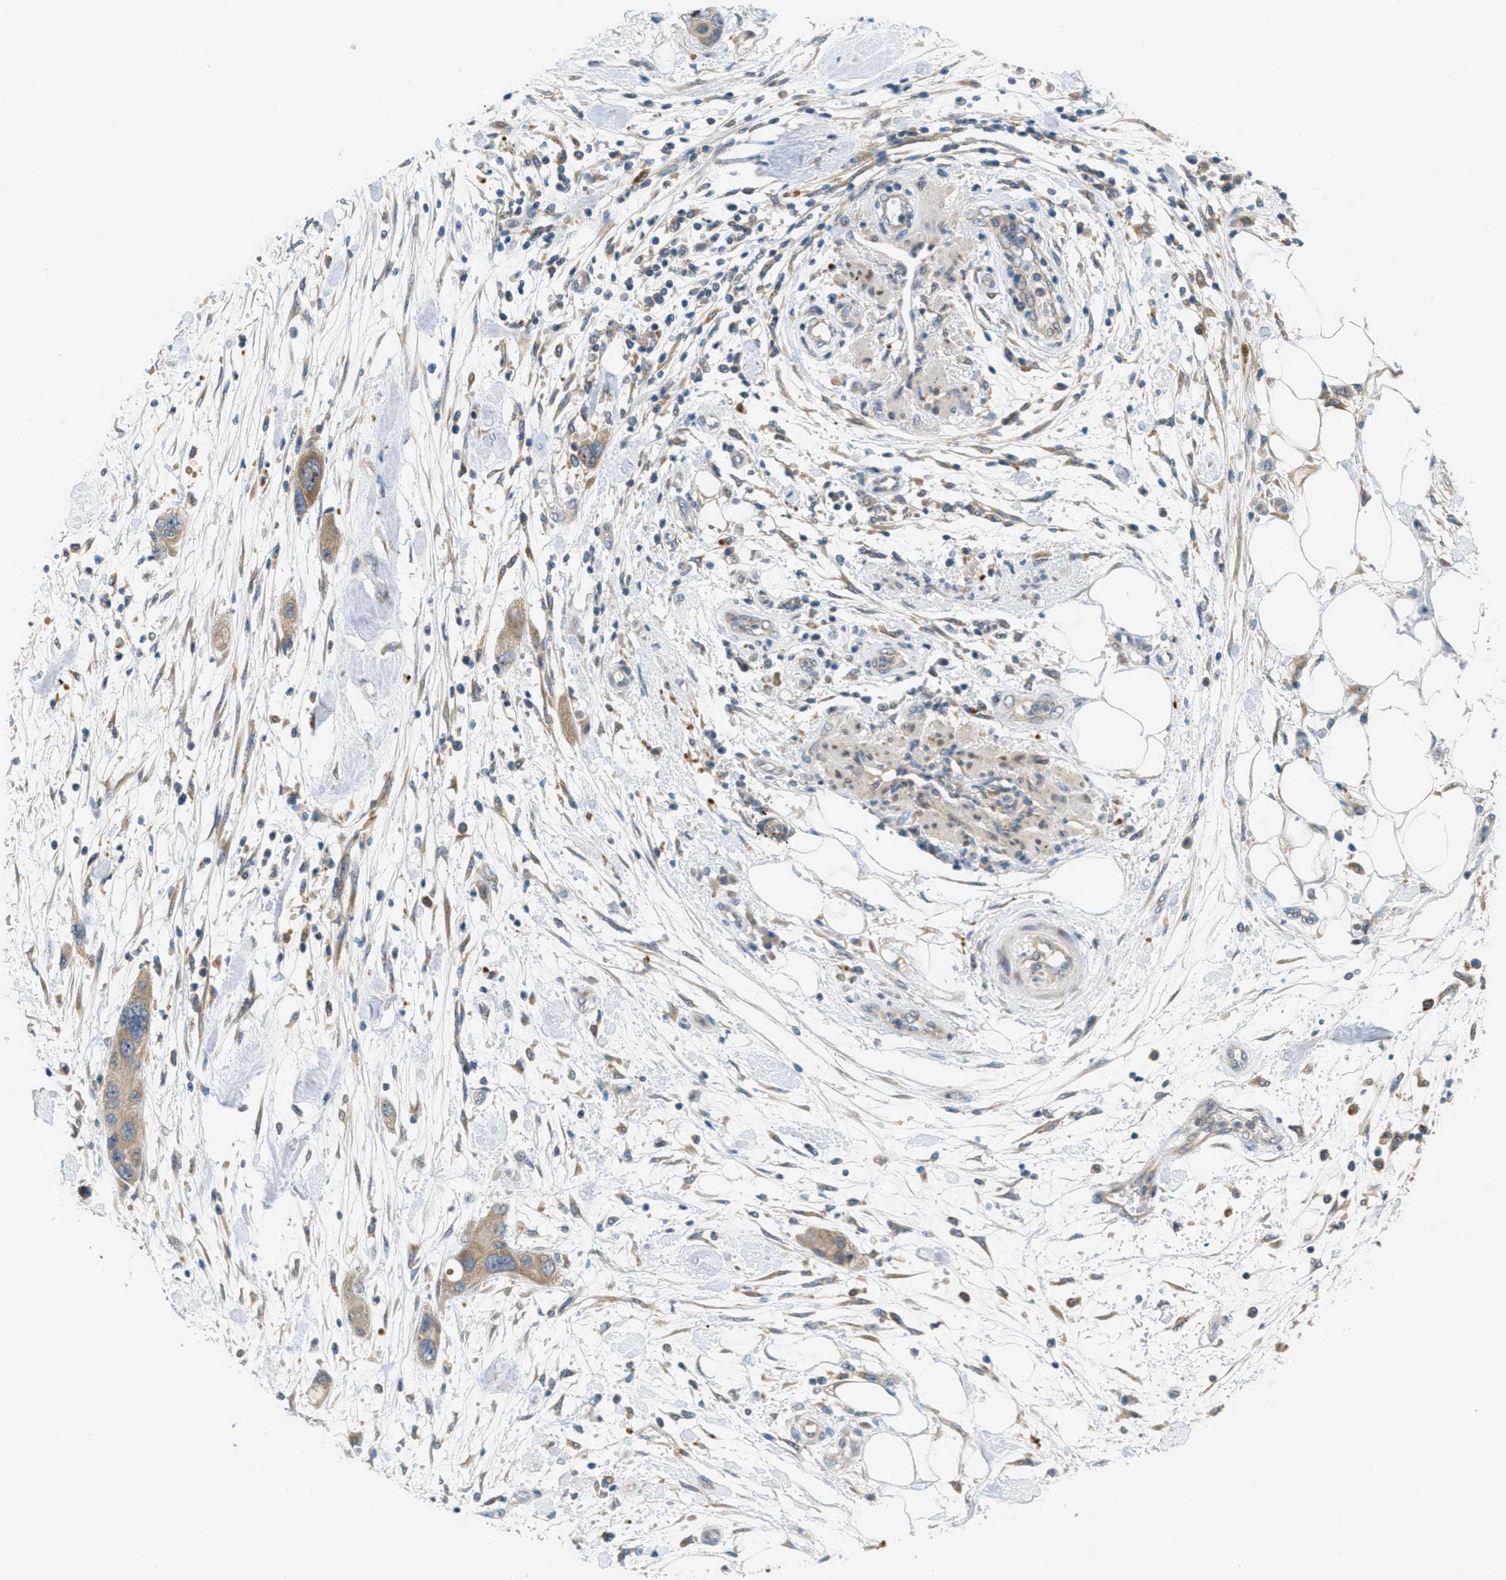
{"staining": {"intensity": "weak", "quantity": ">75%", "location": "cytoplasmic/membranous"}, "tissue": "pancreatic cancer", "cell_type": "Tumor cells", "image_type": "cancer", "snomed": [{"axis": "morphology", "description": "Normal tissue, NOS"}, {"axis": "morphology", "description": "Adenocarcinoma, NOS"}, {"axis": "topography", "description": "Pancreas"}], "caption": "Tumor cells exhibit weak cytoplasmic/membranous positivity in about >75% of cells in pancreatic cancer.", "gene": "SIGMAR1", "patient": {"sex": "female", "age": 71}}